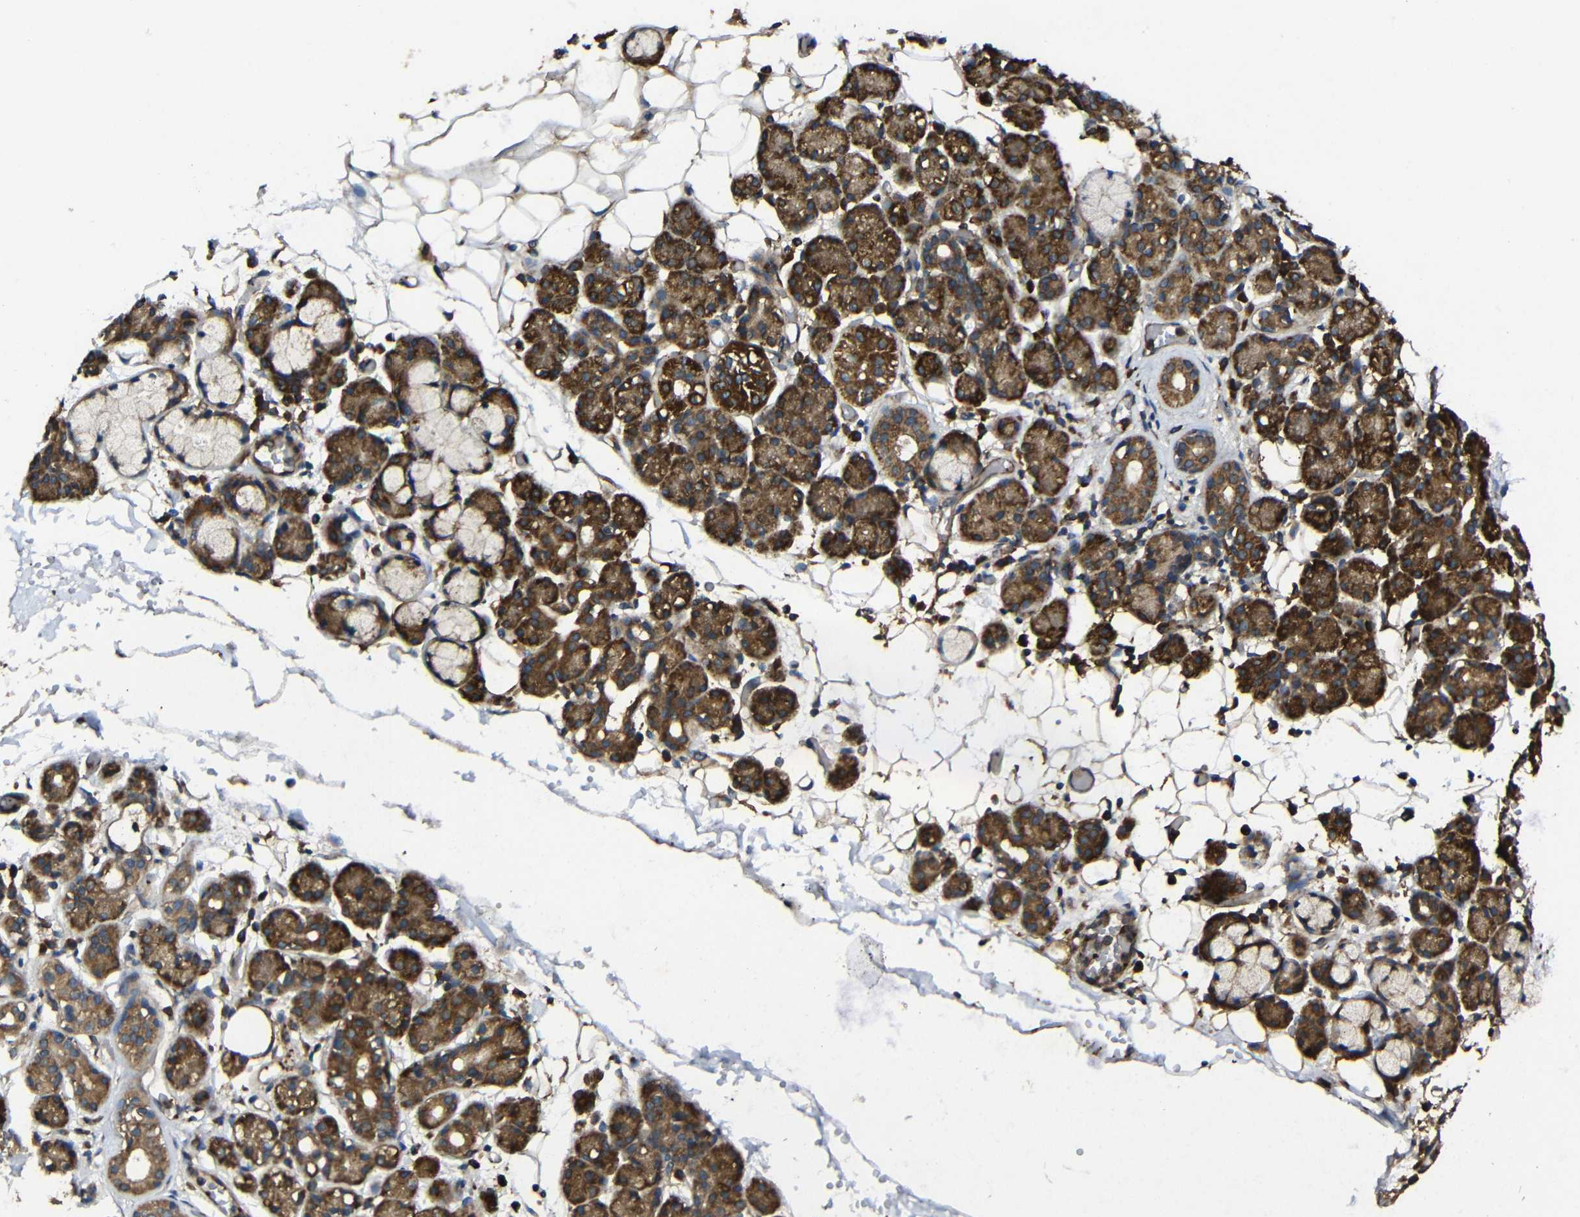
{"staining": {"intensity": "strong", "quantity": "25%-75%", "location": "cytoplasmic/membranous"}, "tissue": "salivary gland", "cell_type": "Glandular cells", "image_type": "normal", "snomed": [{"axis": "morphology", "description": "Normal tissue, NOS"}, {"axis": "topography", "description": "Salivary gland"}], "caption": "Salivary gland stained with a brown dye demonstrates strong cytoplasmic/membranous positive positivity in about 25%-75% of glandular cells.", "gene": "EIF2S1", "patient": {"sex": "male", "age": 63}}